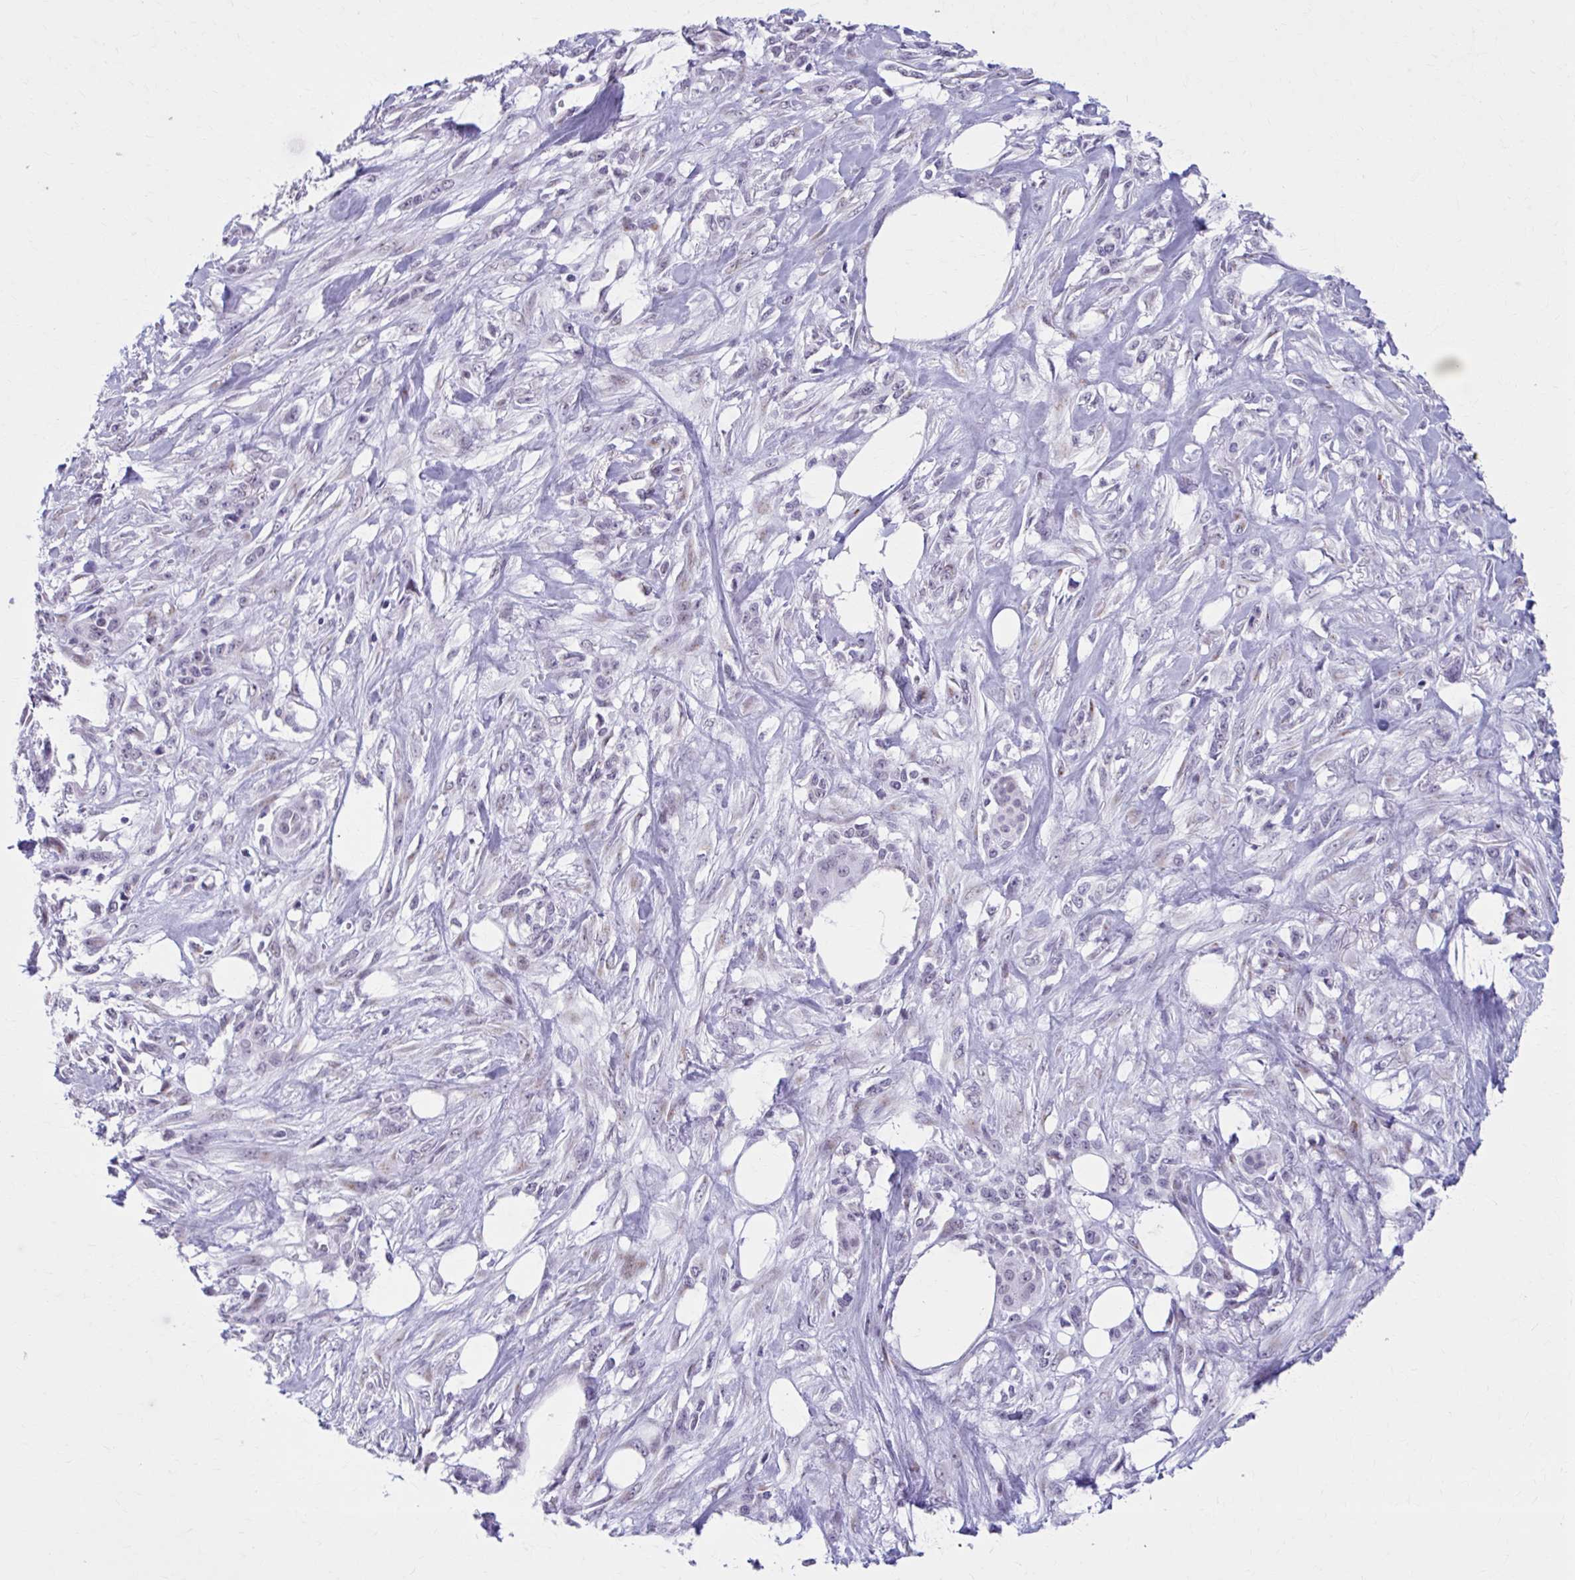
{"staining": {"intensity": "negative", "quantity": "none", "location": "none"}, "tissue": "skin cancer", "cell_type": "Tumor cells", "image_type": "cancer", "snomed": [{"axis": "morphology", "description": "Squamous cell carcinoma, NOS"}, {"axis": "topography", "description": "Skin"}], "caption": "Skin cancer (squamous cell carcinoma) stained for a protein using immunohistochemistry (IHC) shows no expression tumor cells.", "gene": "ZNF682", "patient": {"sex": "female", "age": 59}}